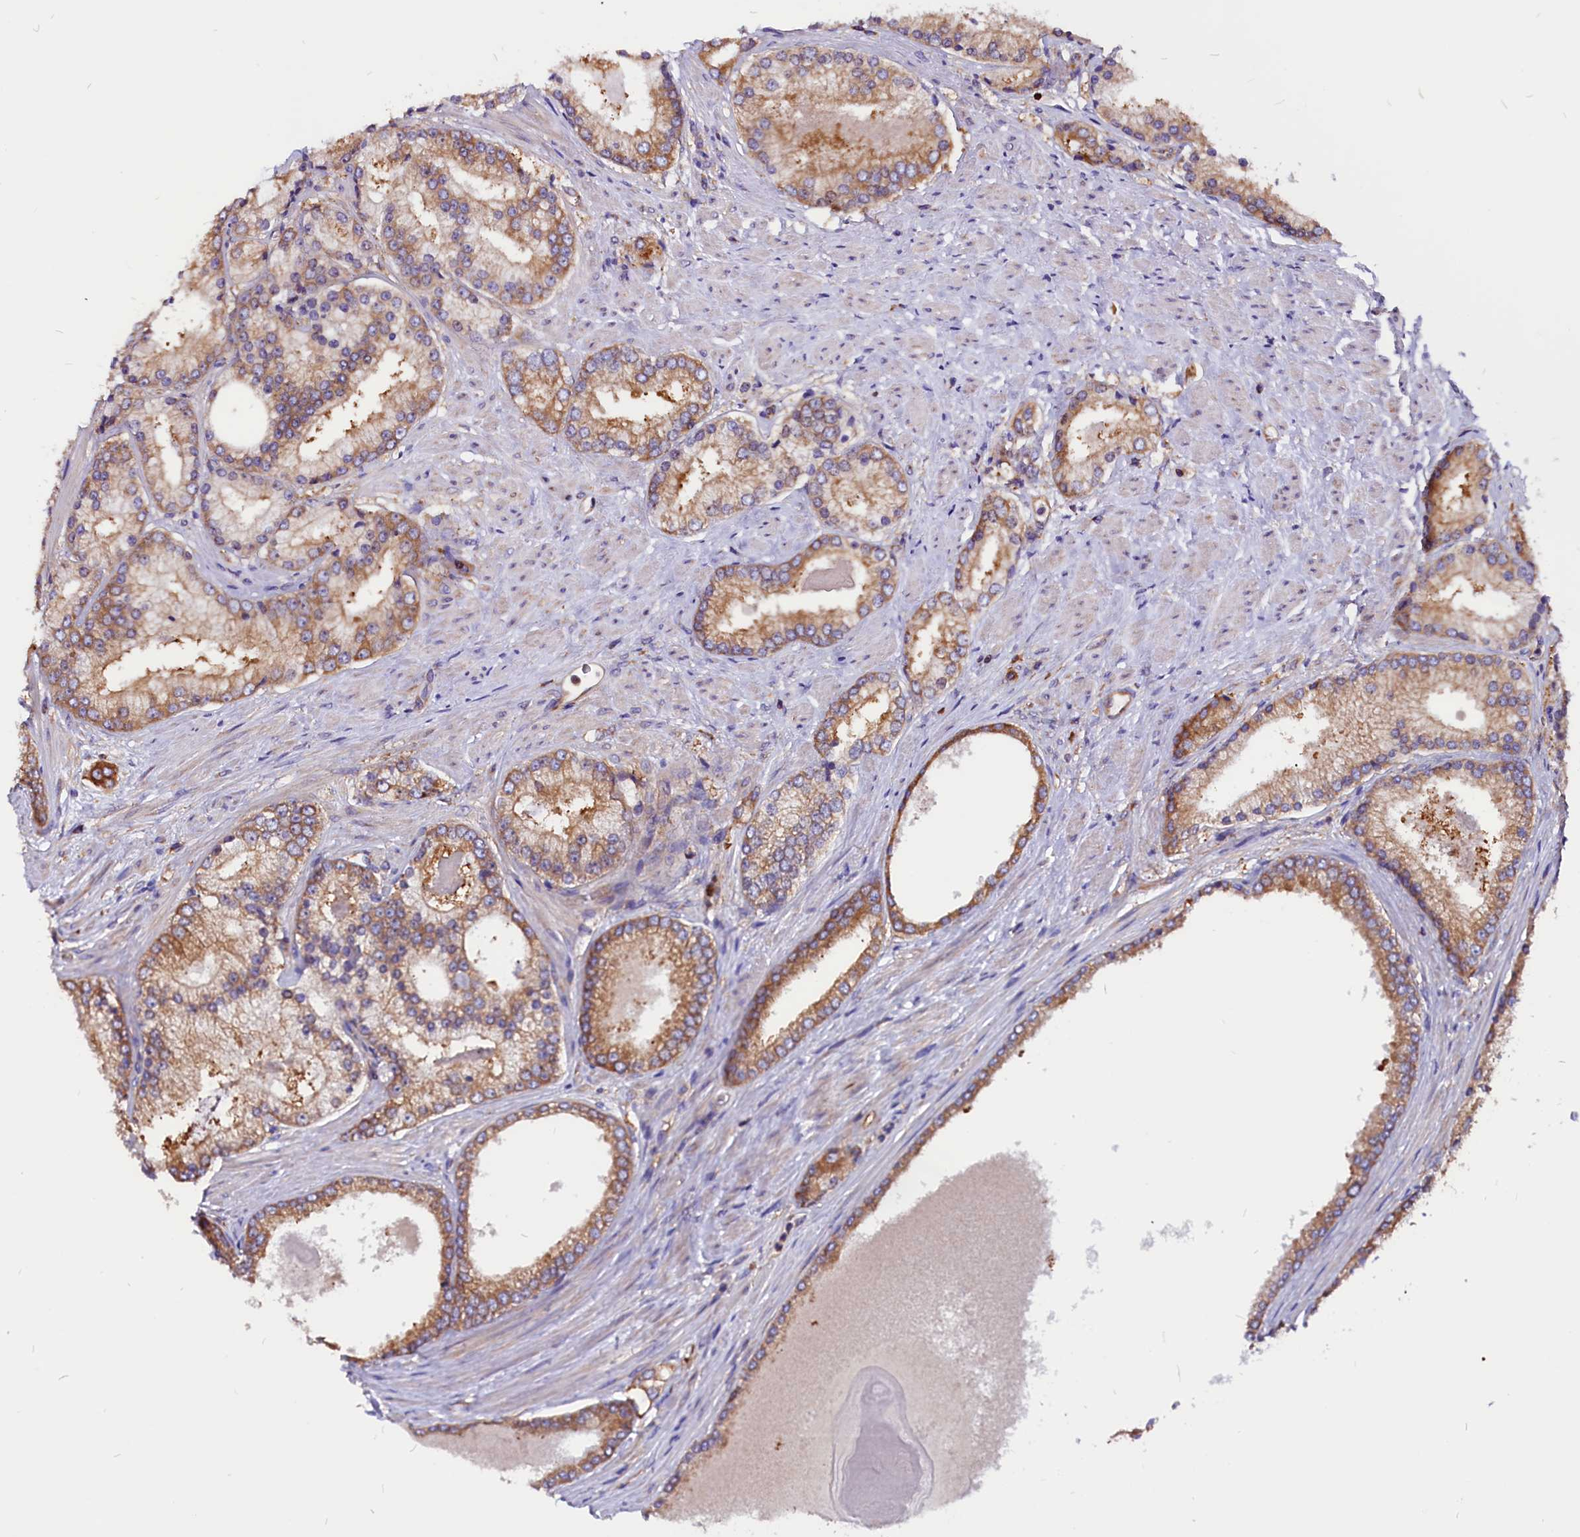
{"staining": {"intensity": "moderate", "quantity": ">75%", "location": "cytoplasmic/membranous"}, "tissue": "prostate cancer", "cell_type": "Tumor cells", "image_type": "cancer", "snomed": [{"axis": "morphology", "description": "Adenocarcinoma, Low grade"}, {"axis": "topography", "description": "Prostate"}], "caption": "Brown immunohistochemical staining in prostate cancer (adenocarcinoma (low-grade)) displays moderate cytoplasmic/membranous staining in about >75% of tumor cells. (DAB (3,3'-diaminobenzidine) IHC, brown staining for protein, blue staining for nuclei).", "gene": "EIF3G", "patient": {"sex": "male", "age": 68}}